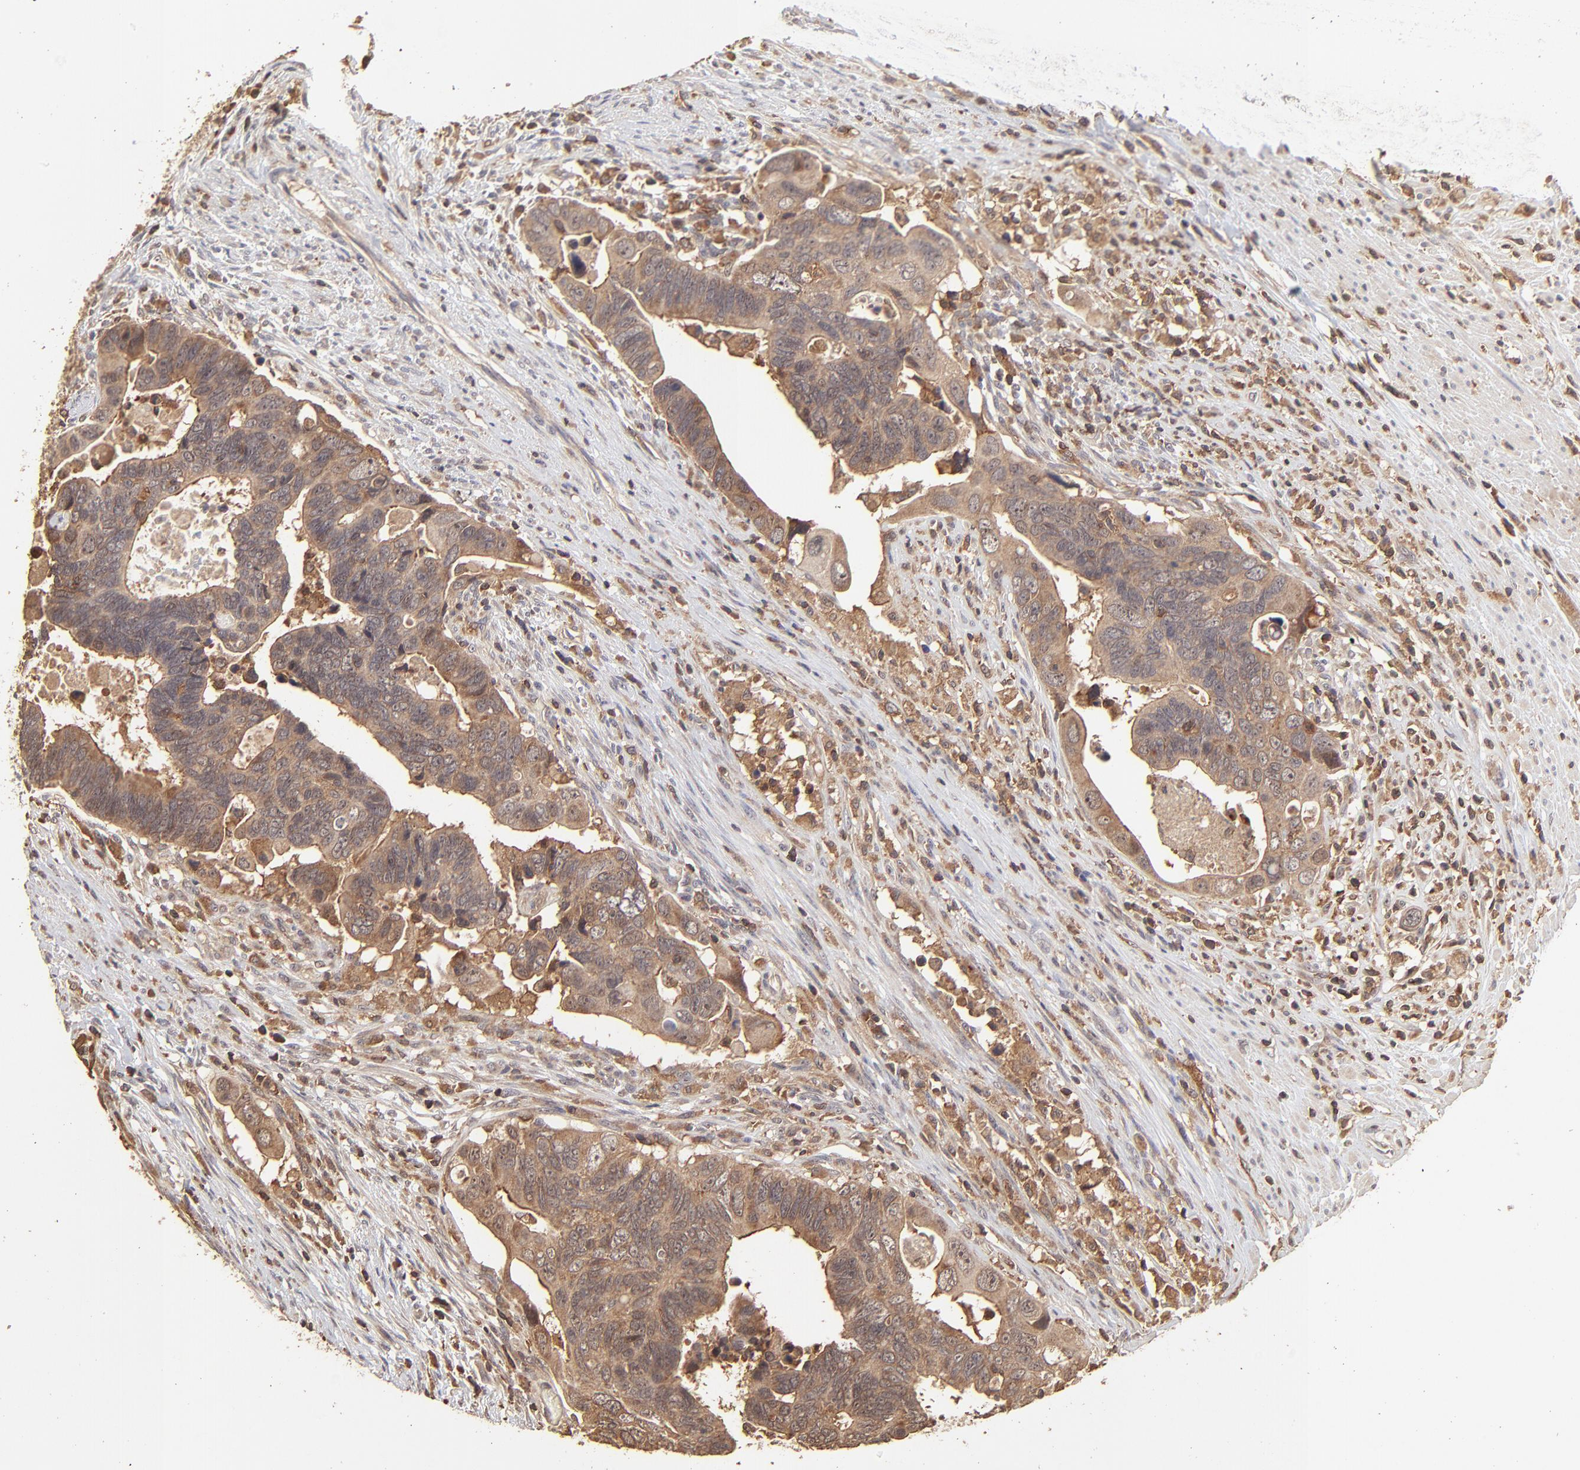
{"staining": {"intensity": "moderate", "quantity": ">75%", "location": "cytoplasmic/membranous"}, "tissue": "colorectal cancer", "cell_type": "Tumor cells", "image_type": "cancer", "snomed": [{"axis": "morphology", "description": "Adenocarcinoma, NOS"}, {"axis": "topography", "description": "Rectum"}], "caption": "IHC (DAB) staining of colorectal adenocarcinoma reveals moderate cytoplasmic/membranous protein expression in approximately >75% of tumor cells.", "gene": "STON2", "patient": {"sex": "male", "age": 53}}